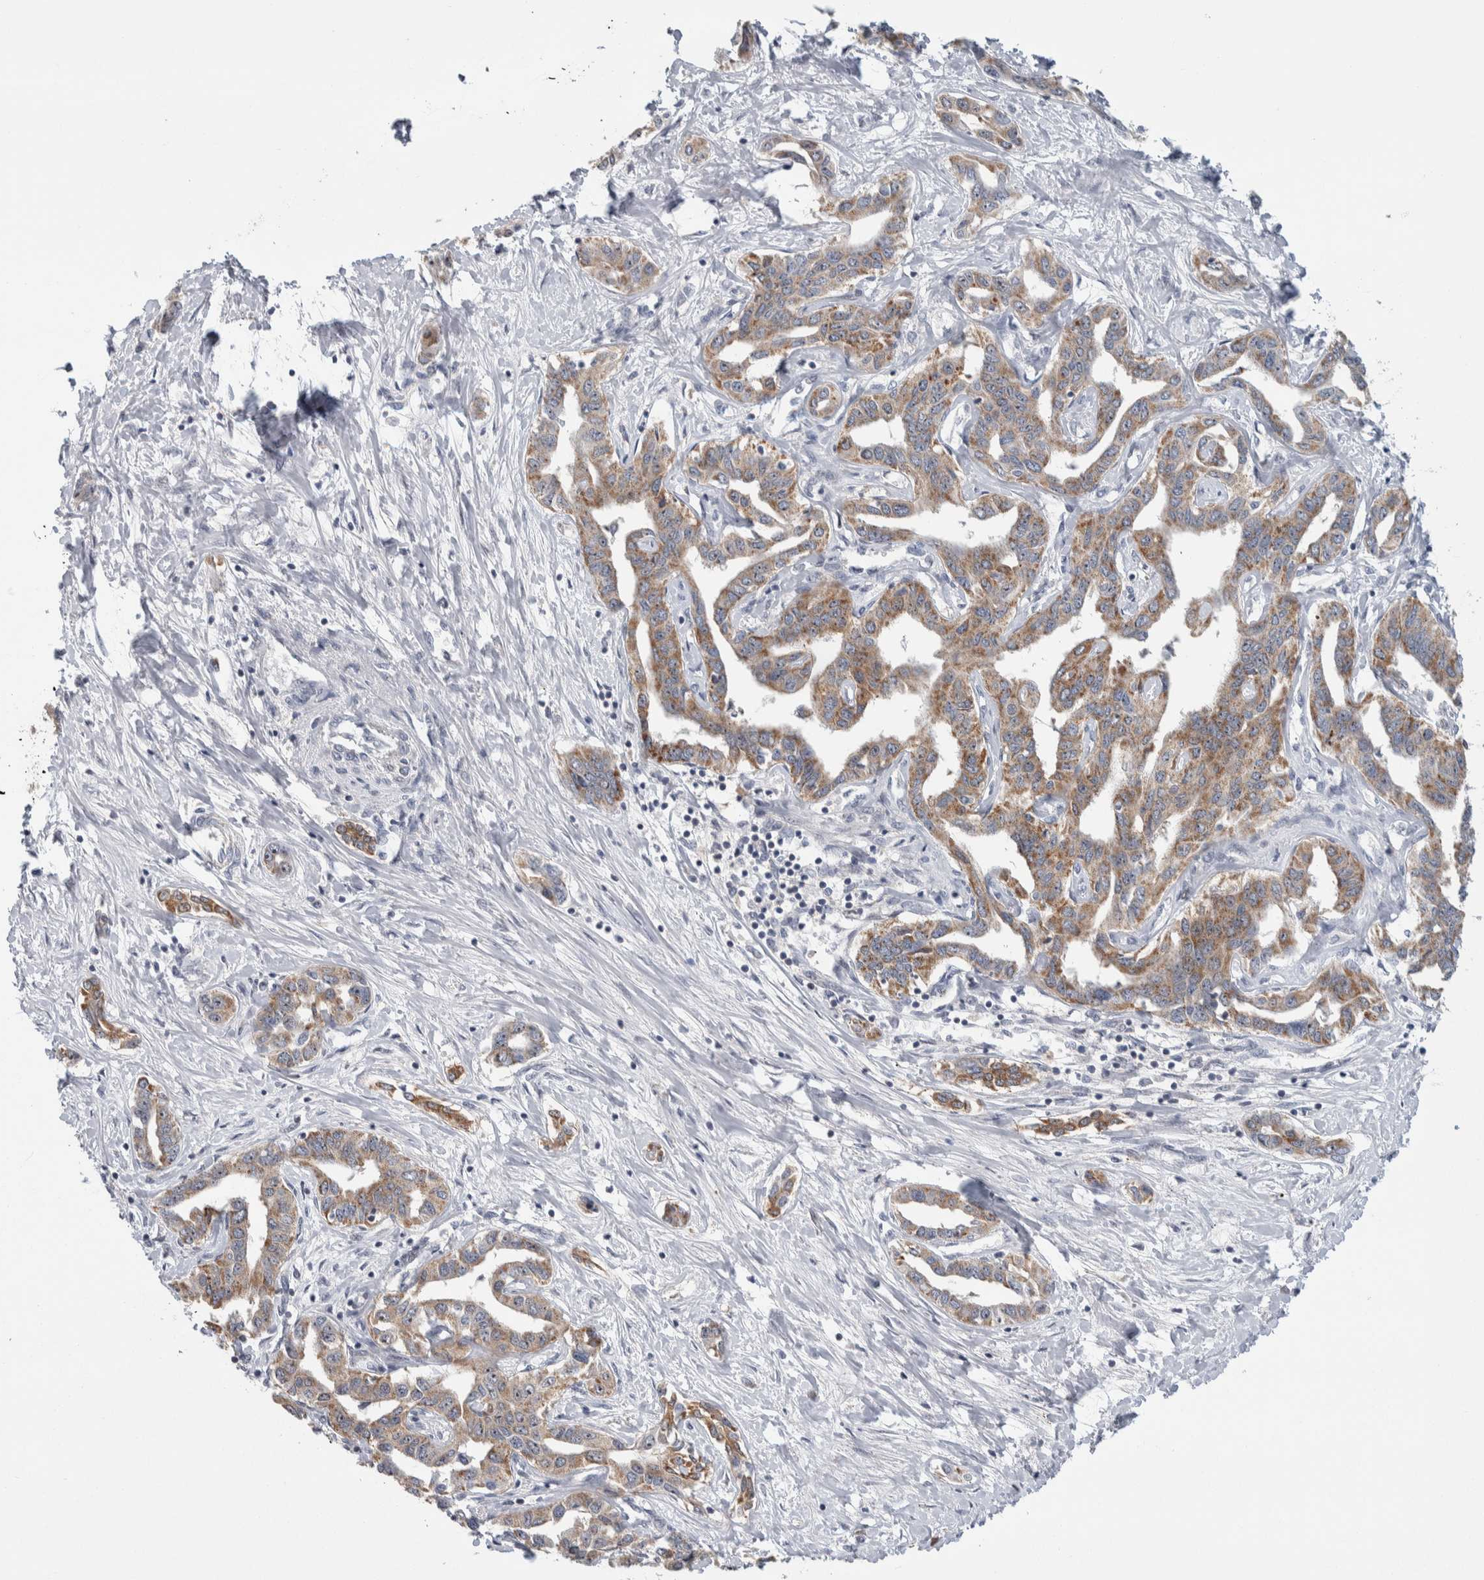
{"staining": {"intensity": "moderate", "quantity": ">75%", "location": "cytoplasmic/membranous"}, "tissue": "liver cancer", "cell_type": "Tumor cells", "image_type": "cancer", "snomed": [{"axis": "morphology", "description": "Cholangiocarcinoma"}, {"axis": "topography", "description": "Liver"}], "caption": "Cholangiocarcinoma (liver) was stained to show a protein in brown. There is medium levels of moderate cytoplasmic/membranous staining in about >75% of tumor cells.", "gene": "PRRG4", "patient": {"sex": "male", "age": 59}}